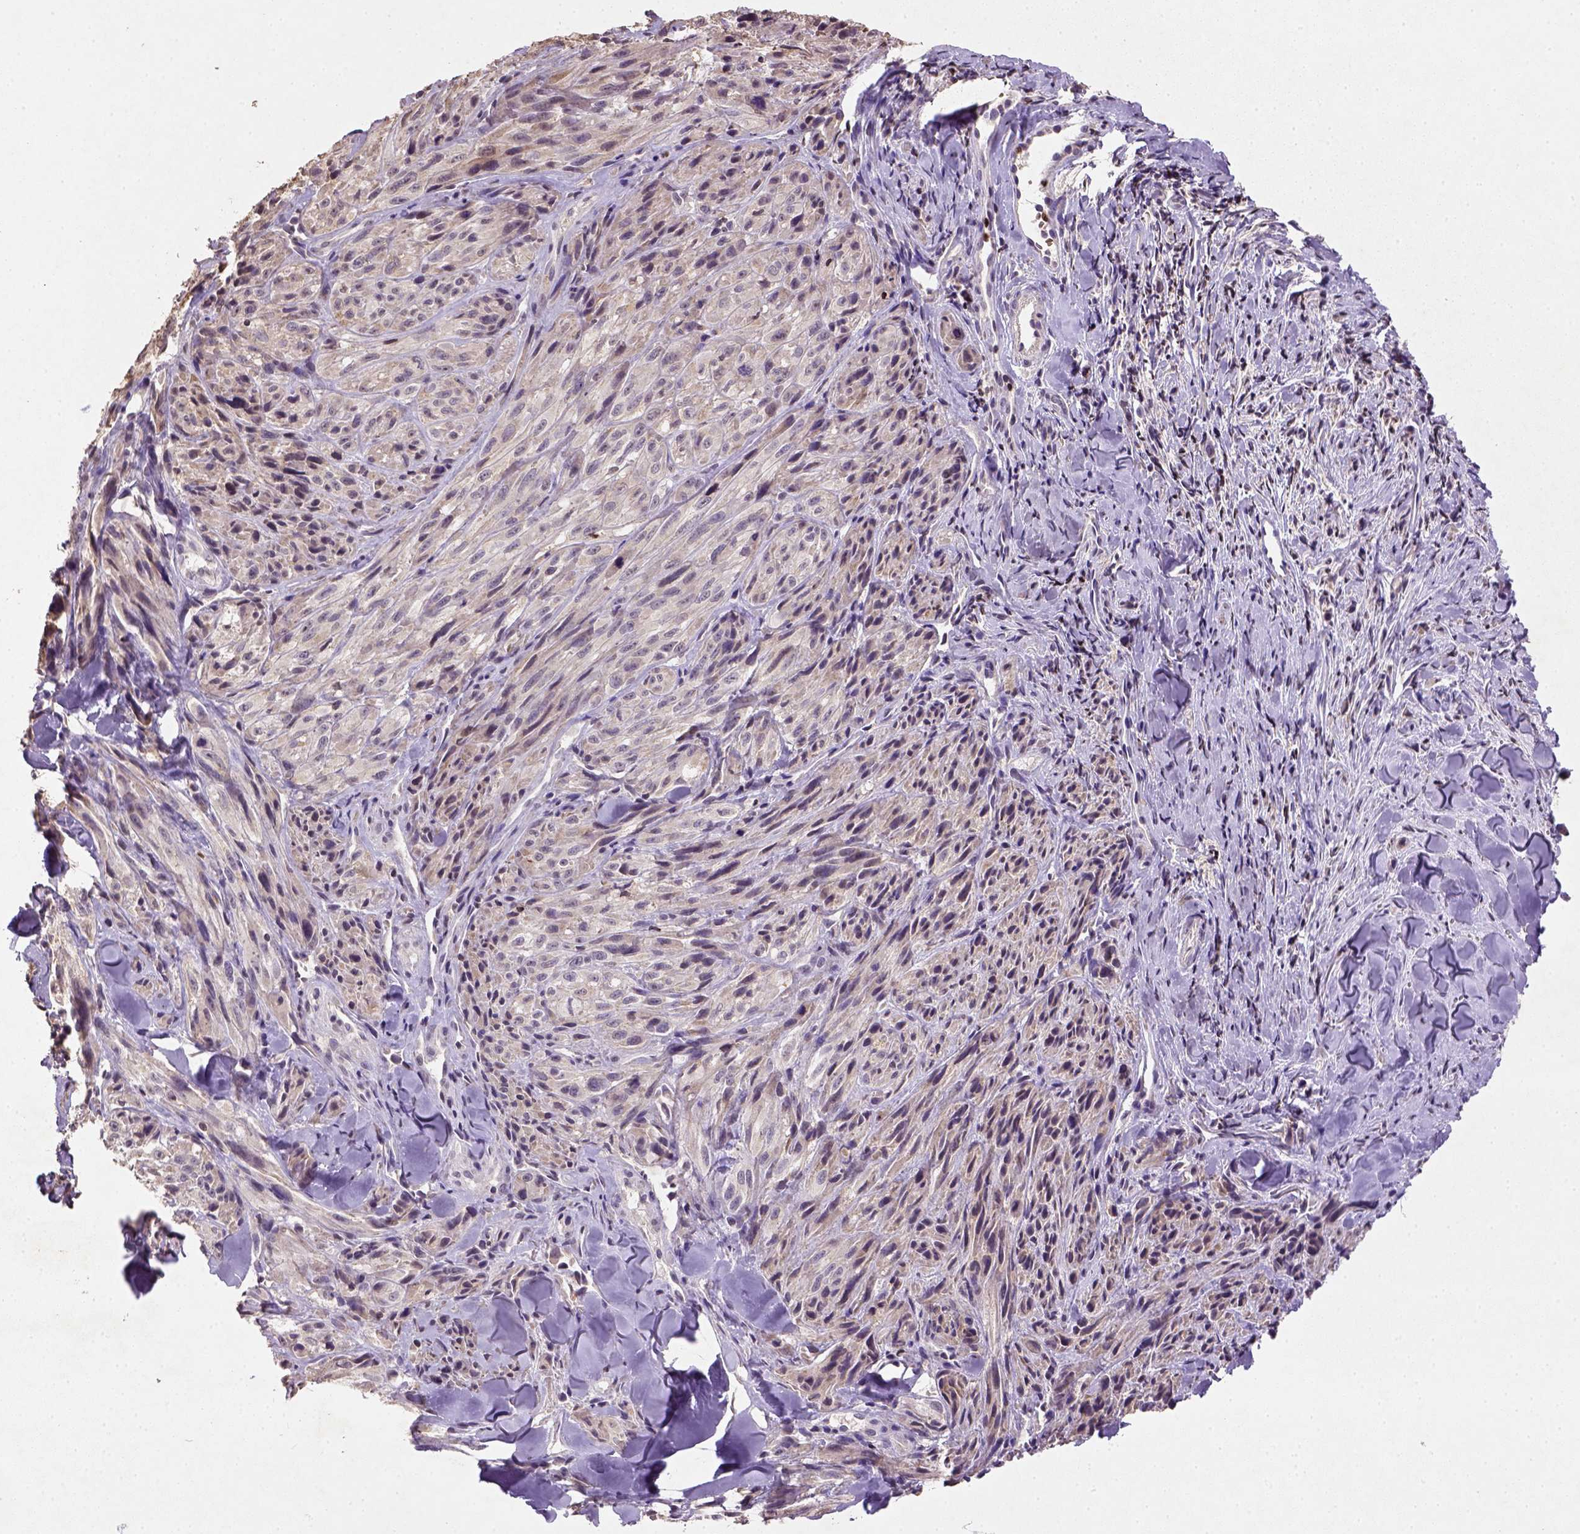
{"staining": {"intensity": "weak", "quantity": ">75%", "location": "cytoplasmic/membranous"}, "tissue": "melanoma", "cell_type": "Tumor cells", "image_type": "cancer", "snomed": [{"axis": "morphology", "description": "Malignant melanoma, NOS"}, {"axis": "topography", "description": "Skin"}], "caption": "Human melanoma stained with a protein marker reveals weak staining in tumor cells.", "gene": "NUDT3", "patient": {"sex": "male", "age": 67}}